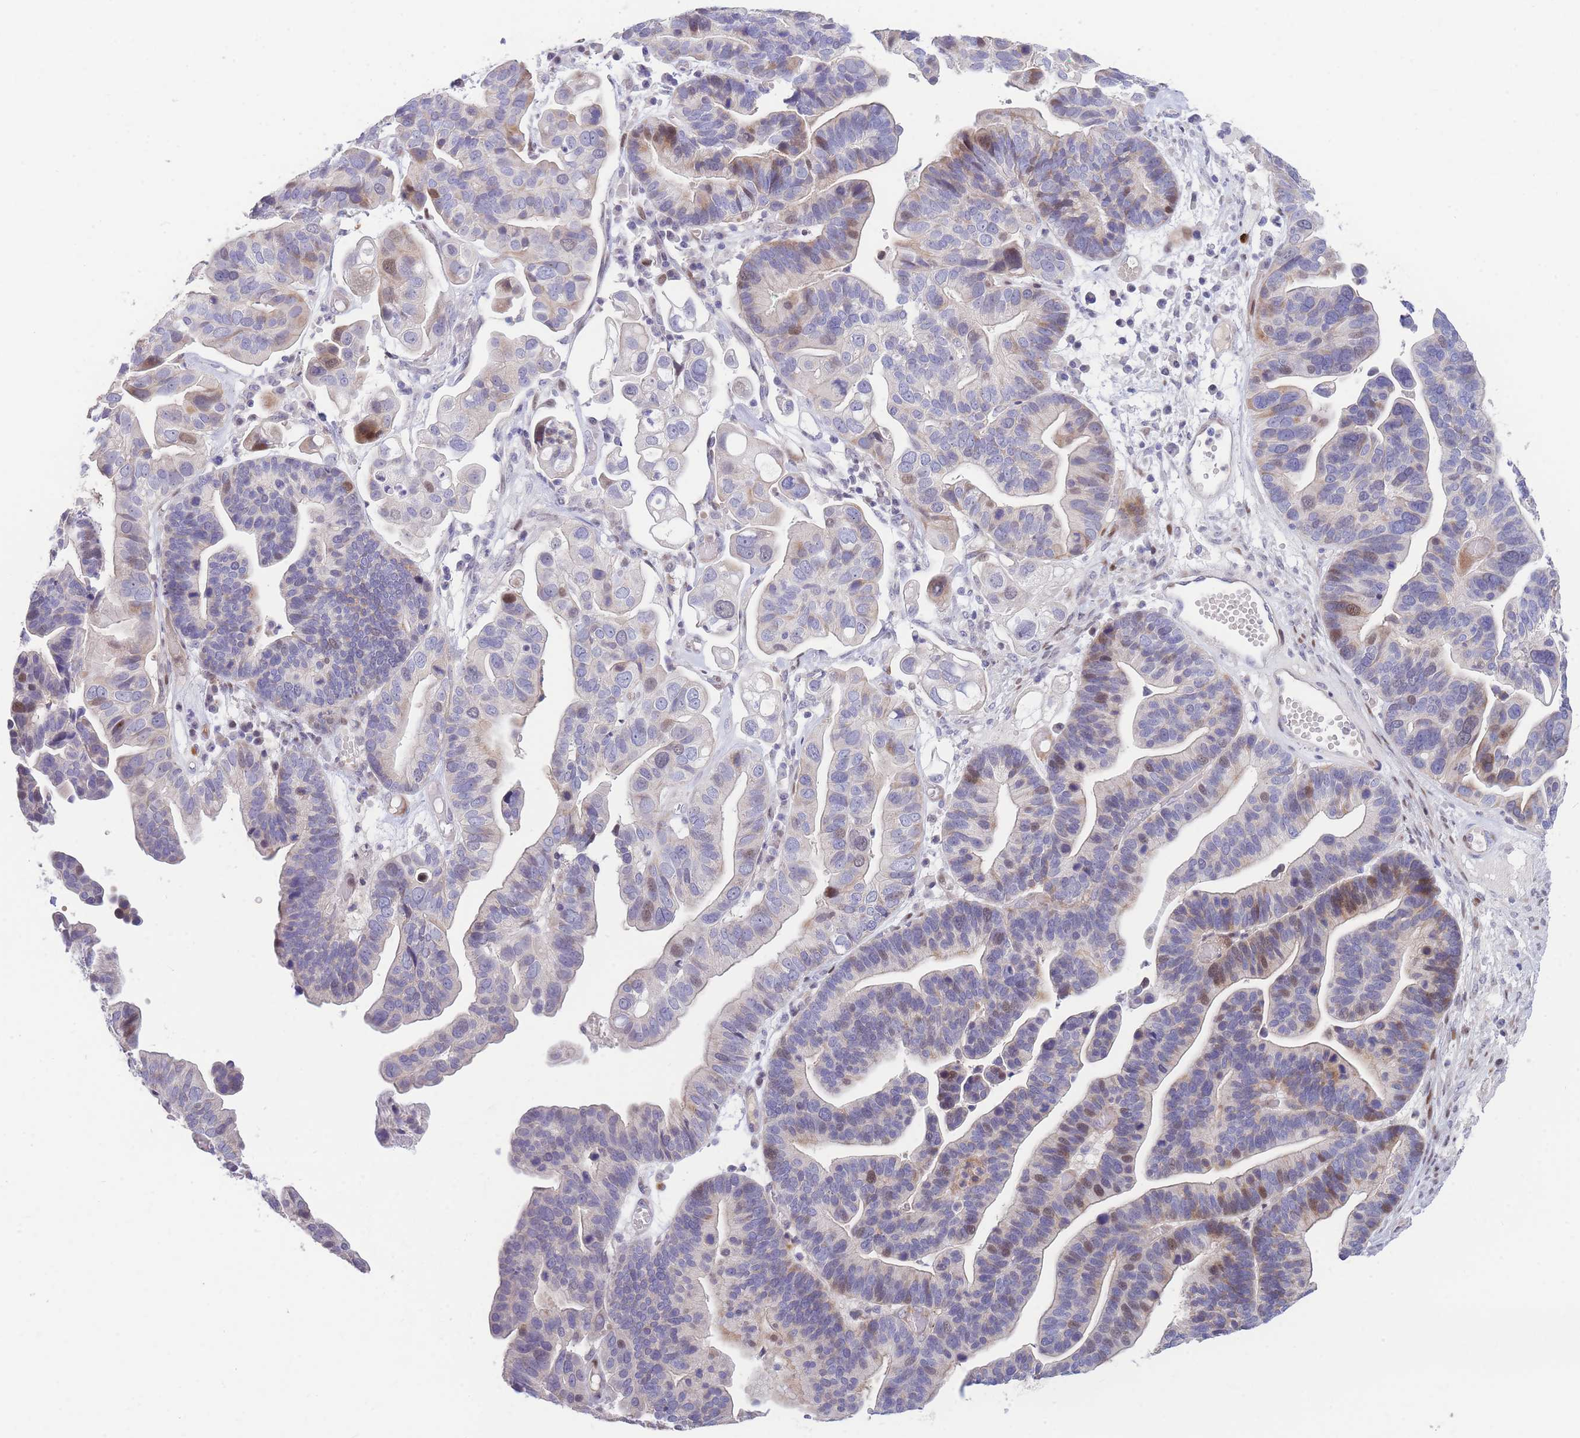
{"staining": {"intensity": "weak", "quantity": "<25%", "location": "cytoplasmic/membranous,nuclear"}, "tissue": "ovarian cancer", "cell_type": "Tumor cells", "image_type": "cancer", "snomed": [{"axis": "morphology", "description": "Cystadenocarcinoma, serous, NOS"}, {"axis": "topography", "description": "Ovary"}], "caption": "Immunohistochemical staining of serous cystadenocarcinoma (ovarian) displays no significant positivity in tumor cells.", "gene": "SHCBP1", "patient": {"sex": "female", "age": 56}}